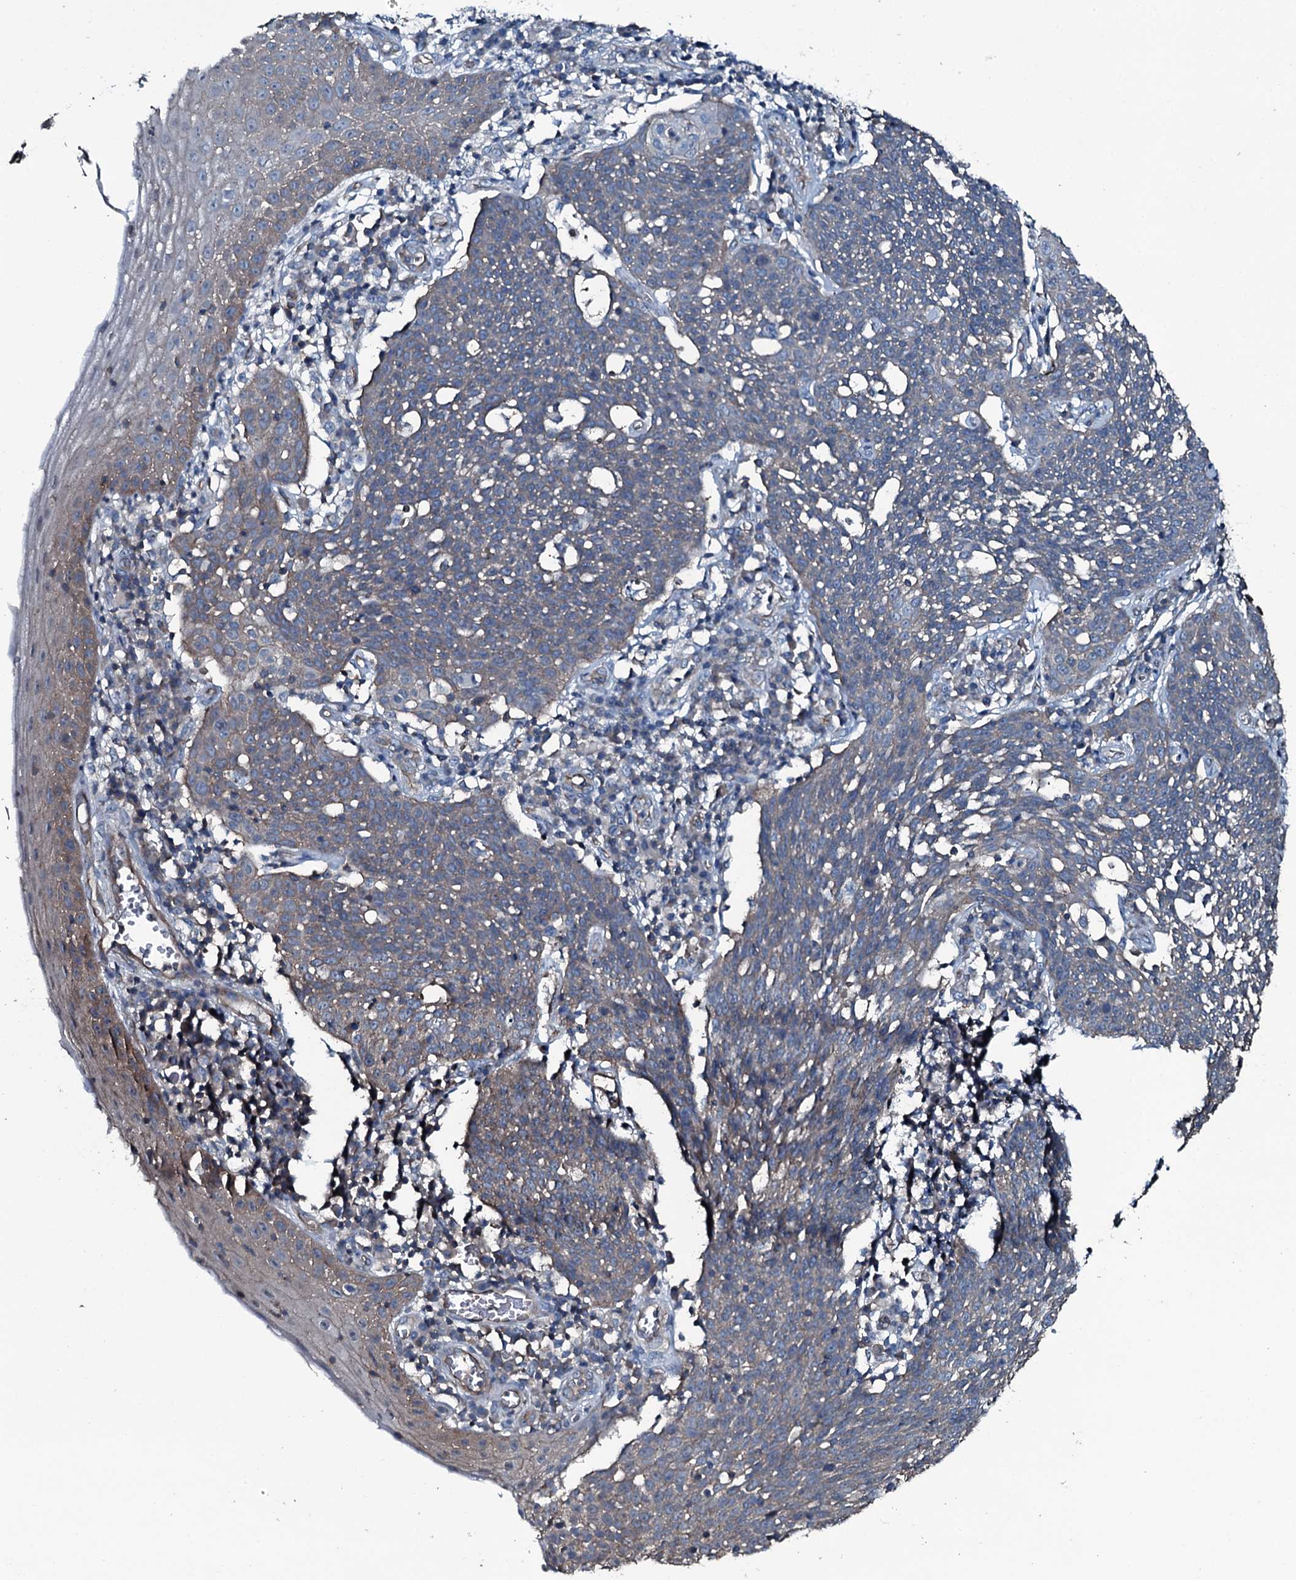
{"staining": {"intensity": "weak", "quantity": "<25%", "location": "cytoplasmic/membranous"}, "tissue": "cervical cancer", "cell_type": "Tumor cells", "image_type": "cancer", "snomed": [{"axis": "morphology", "description": "Squamous cell carcinoma, NOS"}, {"axis": "topography", "description": "Cervix"}], "caption": "Tumor cells show no significant protein expression in cervical squamous cell carcinoma. (DAB (3,3'-diaminobenzidine) immunohistochemistry (IHC) visualized using brightfield microscopy, high magnification).", "gene": "SLC25A38", "patient": {"sex": "female", "age": 34}}